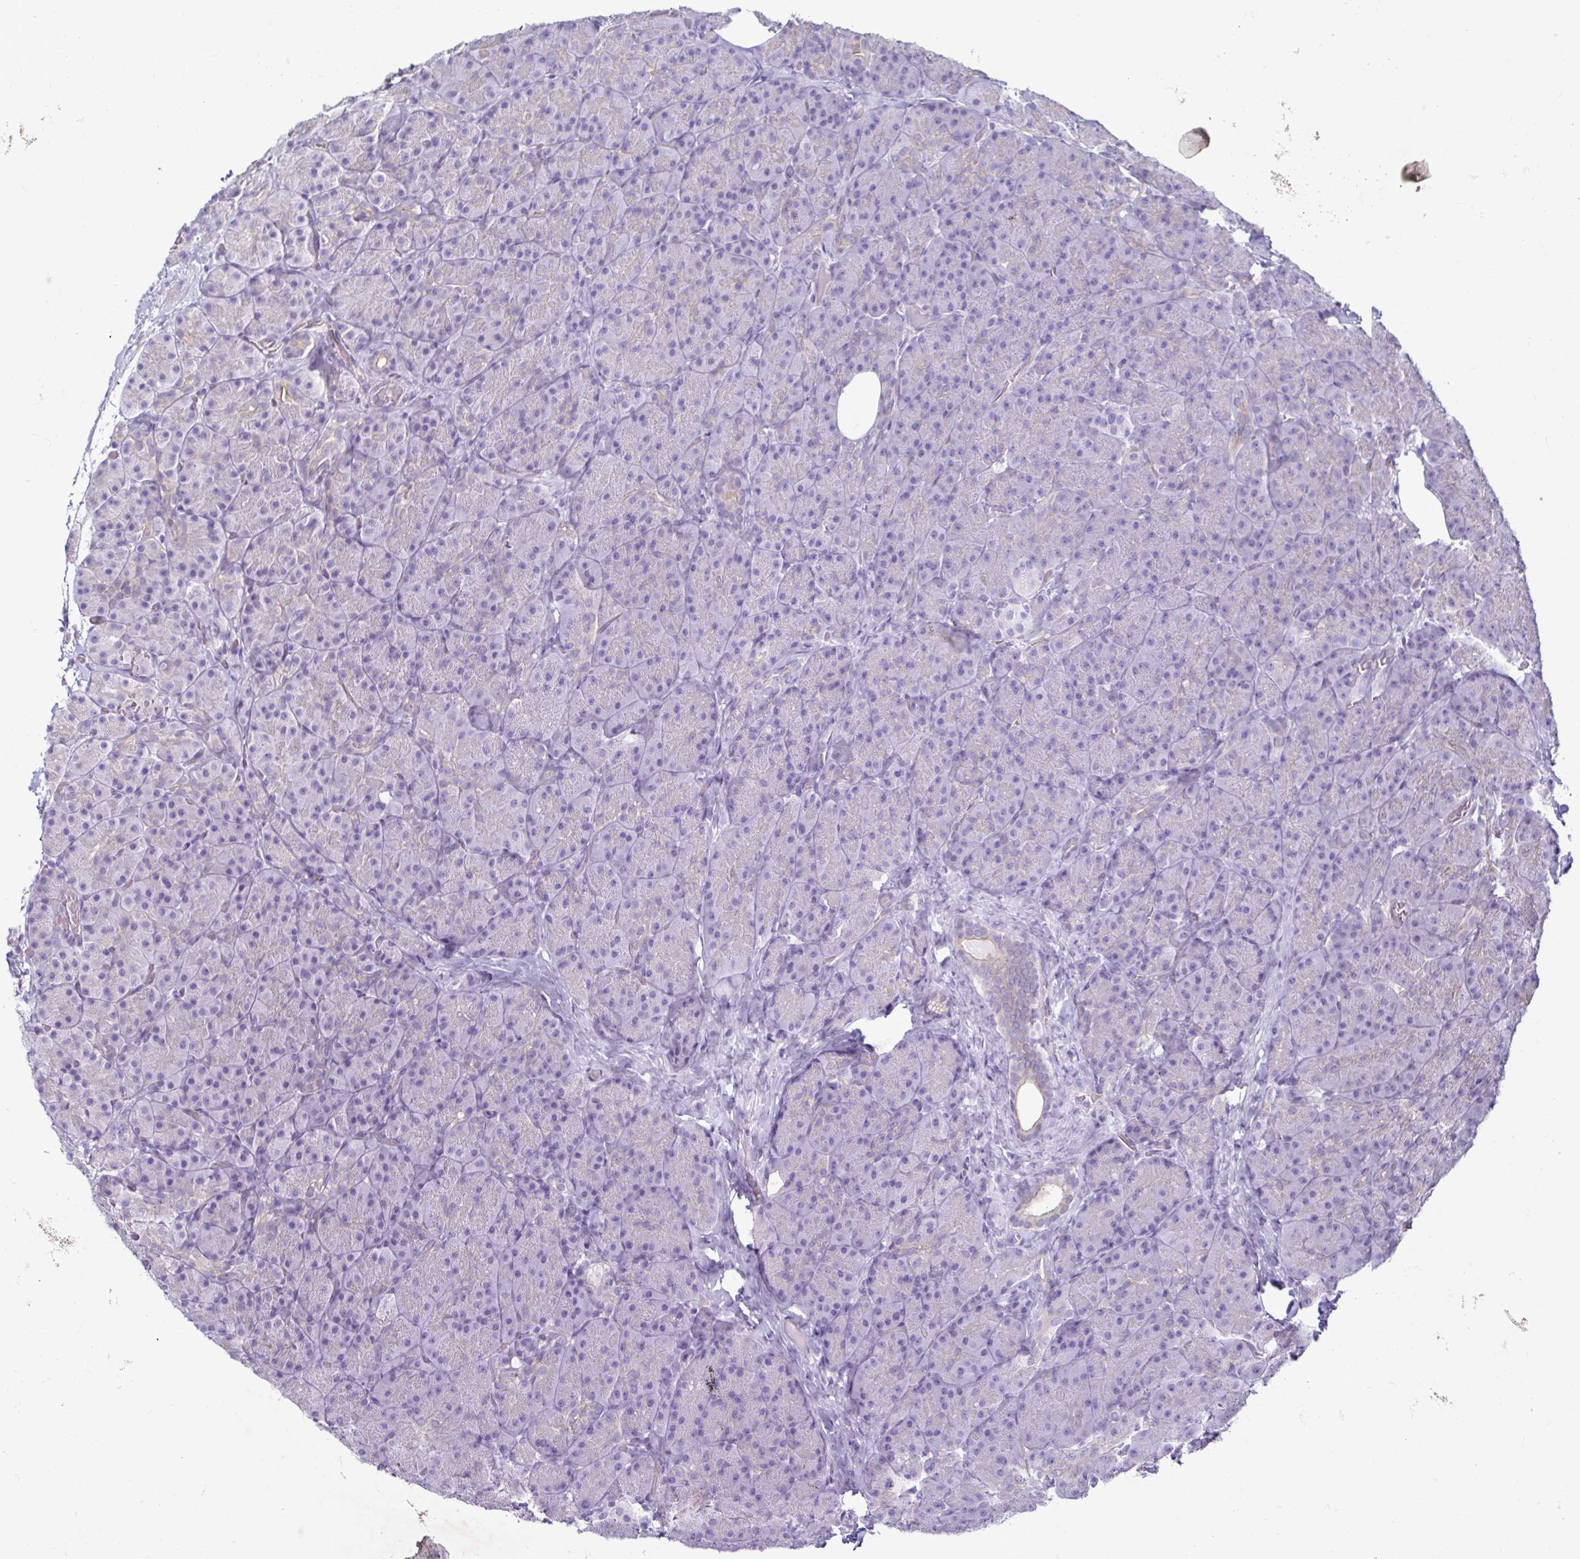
{"staining": {"intensity": "negative", "quantity": "none", "location": "none"}, "tissue": "pancreas", "cell_type": "Exocrine glandular cells", "image_type": "normal", "snomed": [{"axis": "morphology", "description": "Normal tissue, NOS"}, {"axis": "topography", "description": "Pancreas"}], "caption": "This is a image of immunohistochemistry staining of benign pancreas, which shows no expression in exocrine glandular cells.", "gene": "CASP14", "patient": {"sex": "male", "age": 57}}